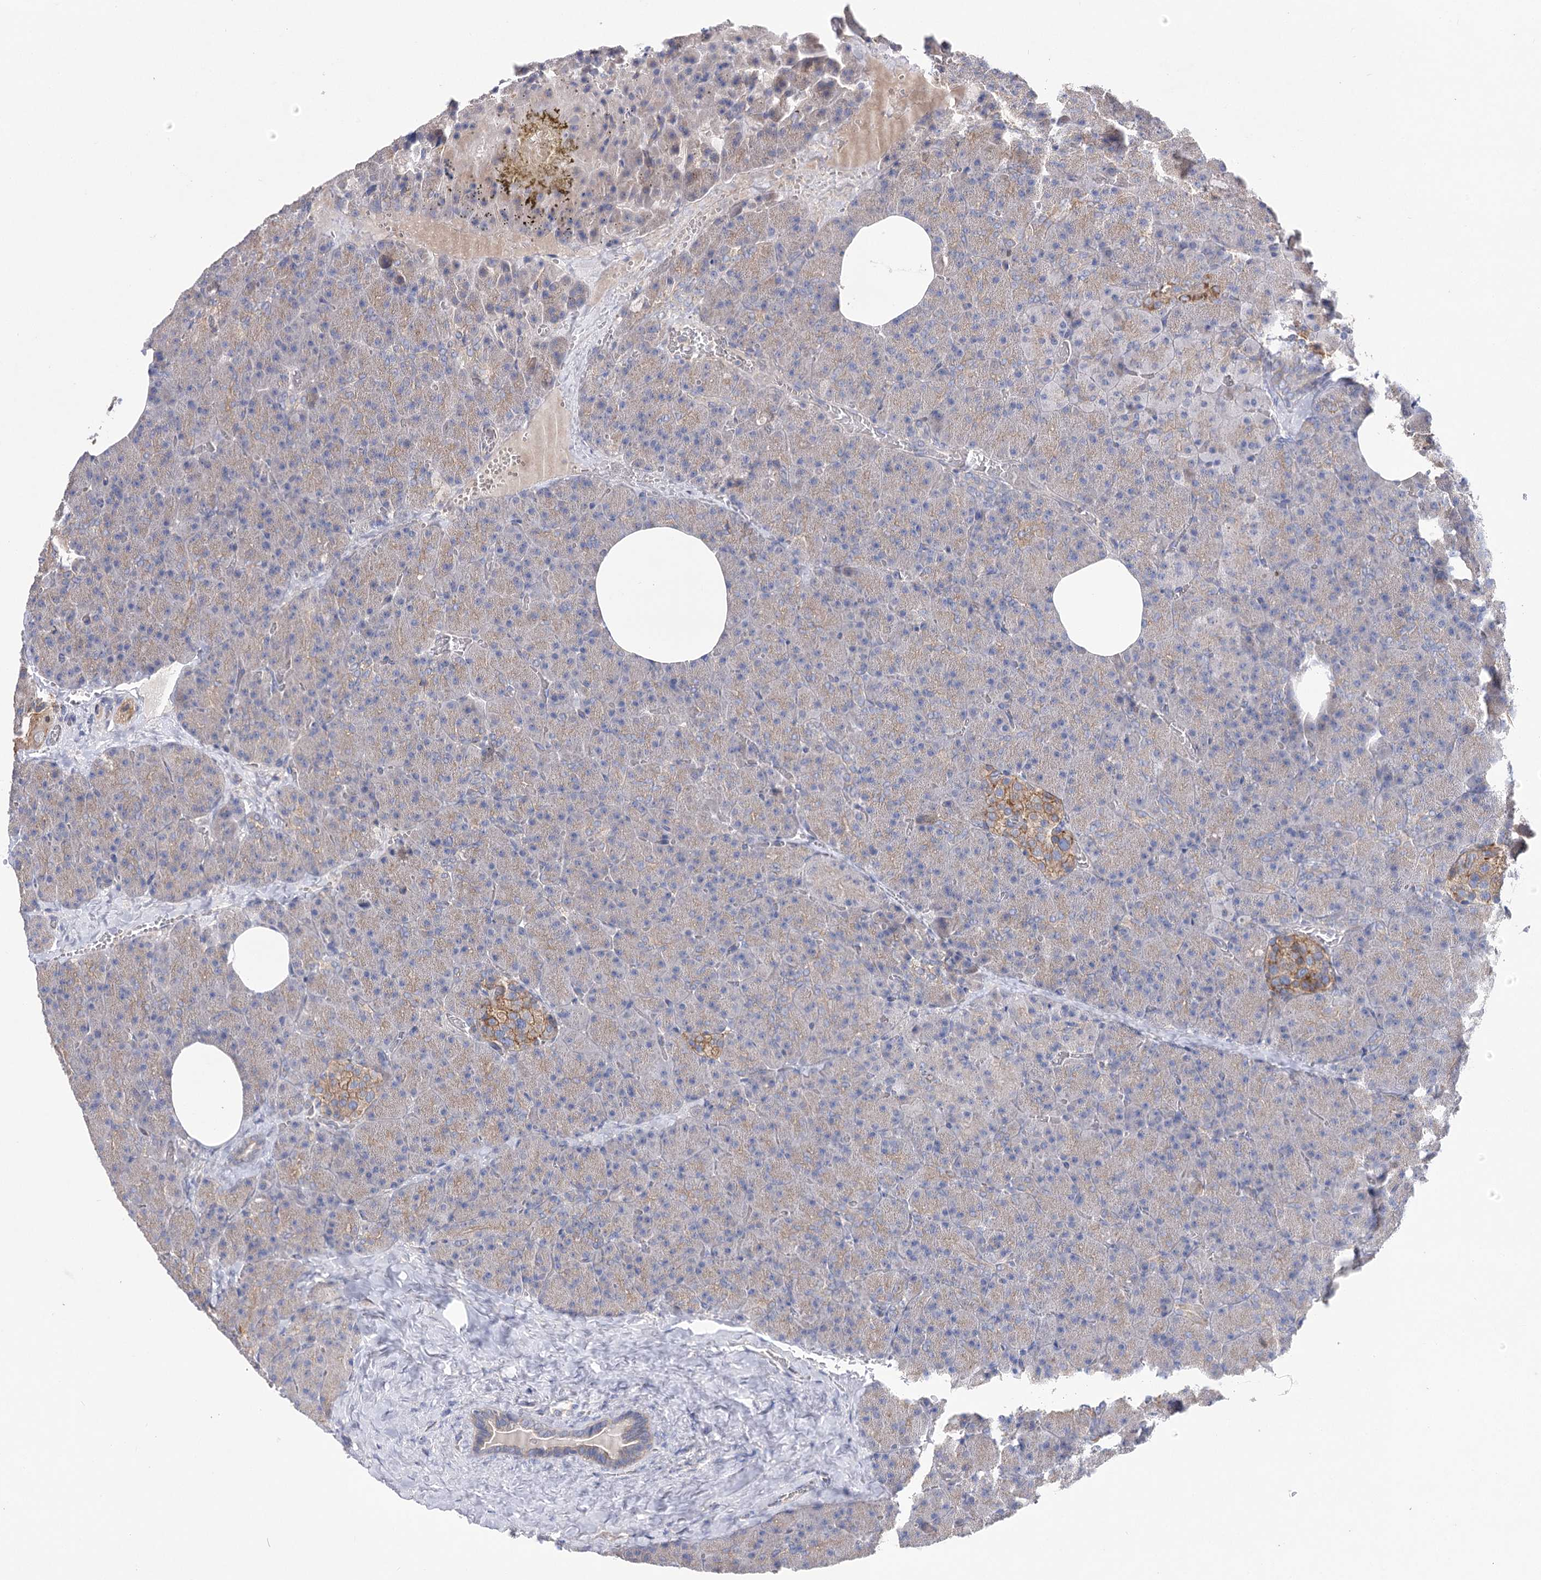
{"staining": {"intensity": "weak", "quantity": "<25%", "location": "cytoplasmic/membranous"}, "tissue": "pancreas", "cell_type": "Exocrine glandular cells", "image_type": "normal", "snomed": [{"axis": "morphology", "description": "Normal tissue, NOS"}, {"axis": "morphology", "description": "Carcinoid, malignant, NOS"}, {"axis": "topography", "description": "Pancreas"}], "caption": "Photomicrograph shows no protein positivity in exocrine glandular cells of normal pancreas. (DAB (3,3'-diaminobenzidine) IHC, high magnification).", "gene": "AURKC", "patient": {"sex": "female", "age": 35}}